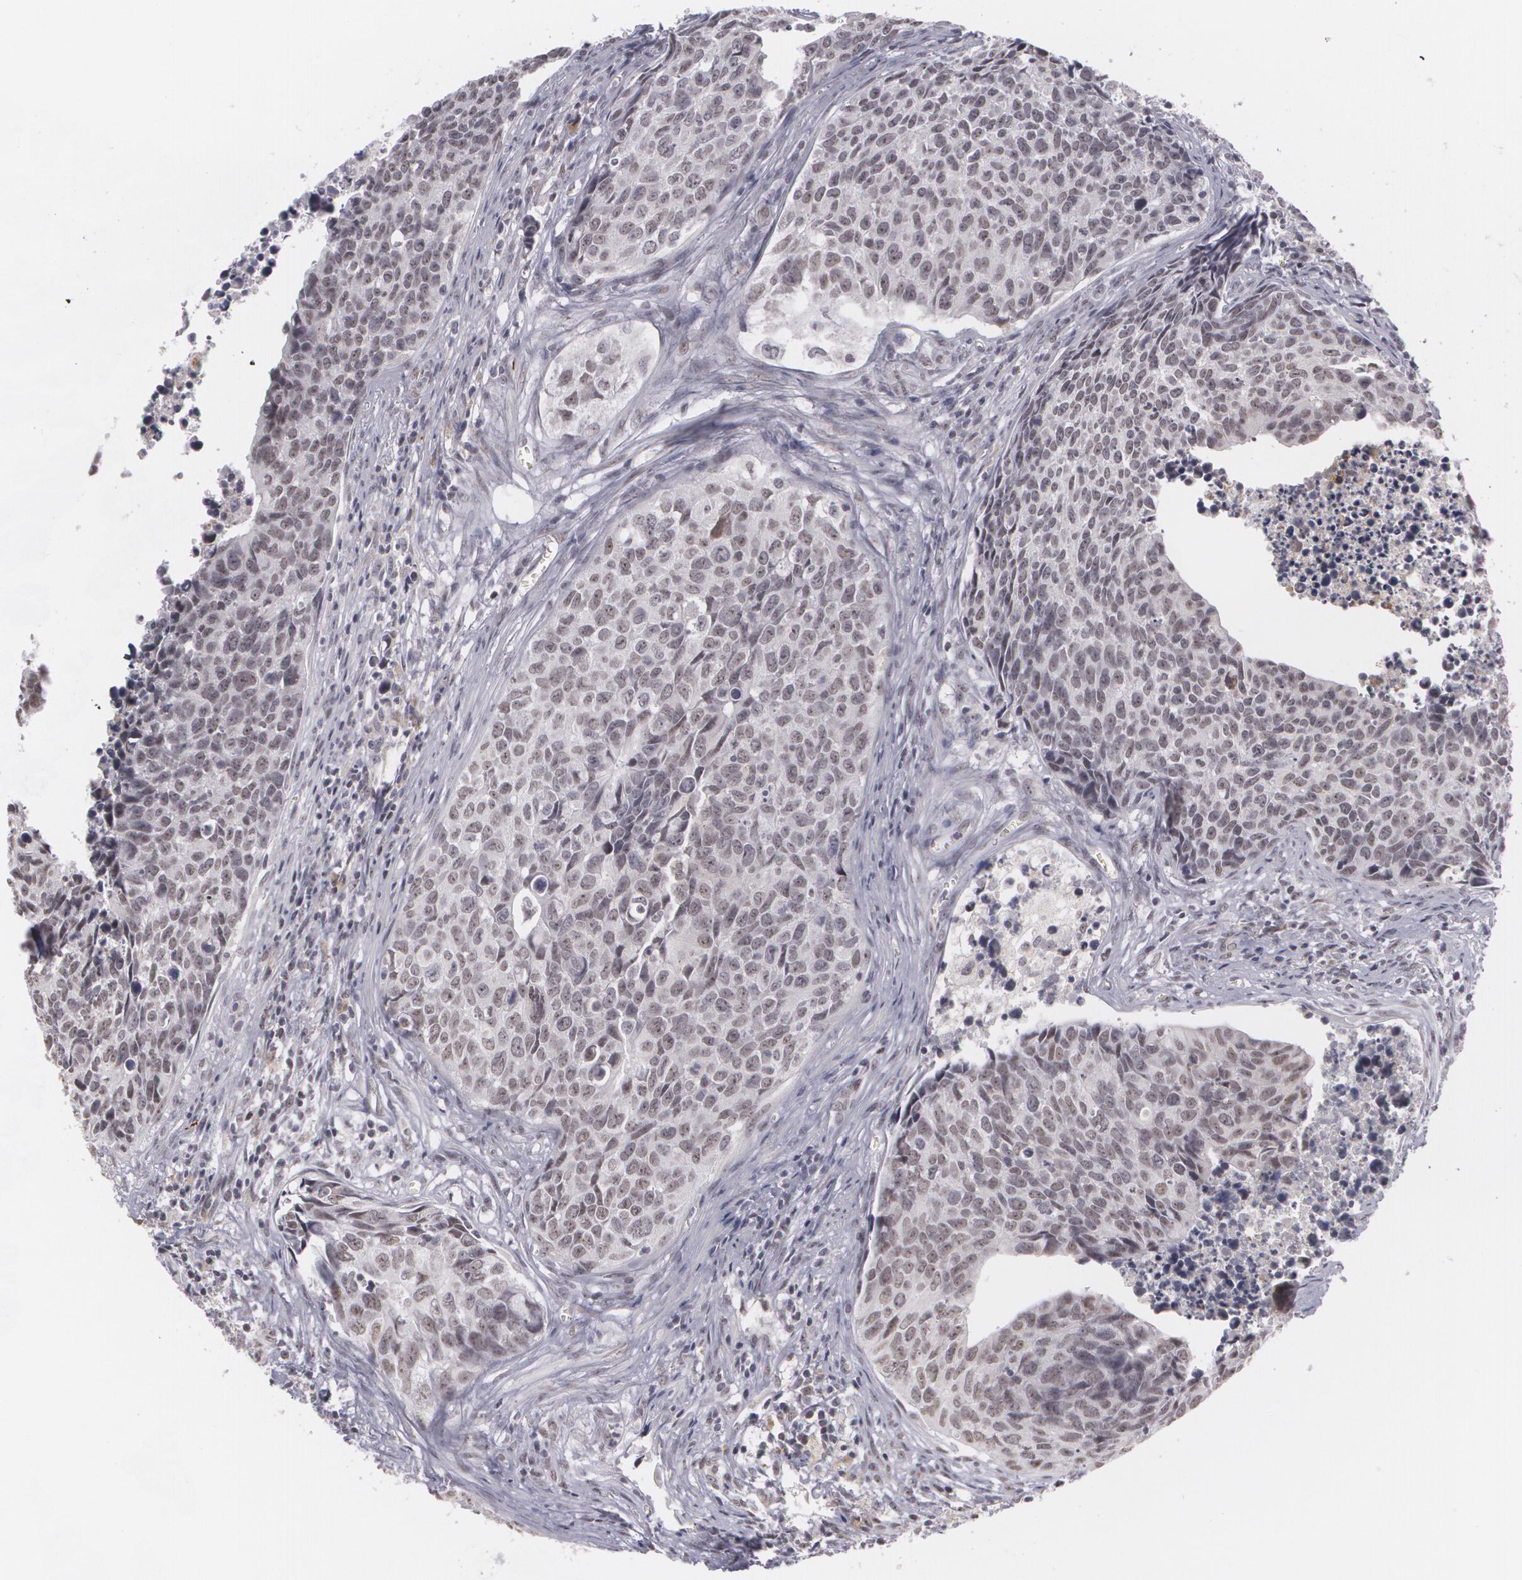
{"staining": {"intensity": "negative", "quantity": "none", "location": "none"}, "tissue": "urothelial cancer", "cell_type": "Tumor cells", "image_type": "cancer", "snomed": [{"axis": "morphology", "description": "Urothelial carcinoma, High grade"}, {"axis": "topography", "description": "Urinary bladder"}], "caption": "There is no significant staining in tumor cells of urothelial carcinoma (high-grade).", "gene": "RRP7A", "patient": {"sex": "male", "age": 81}}